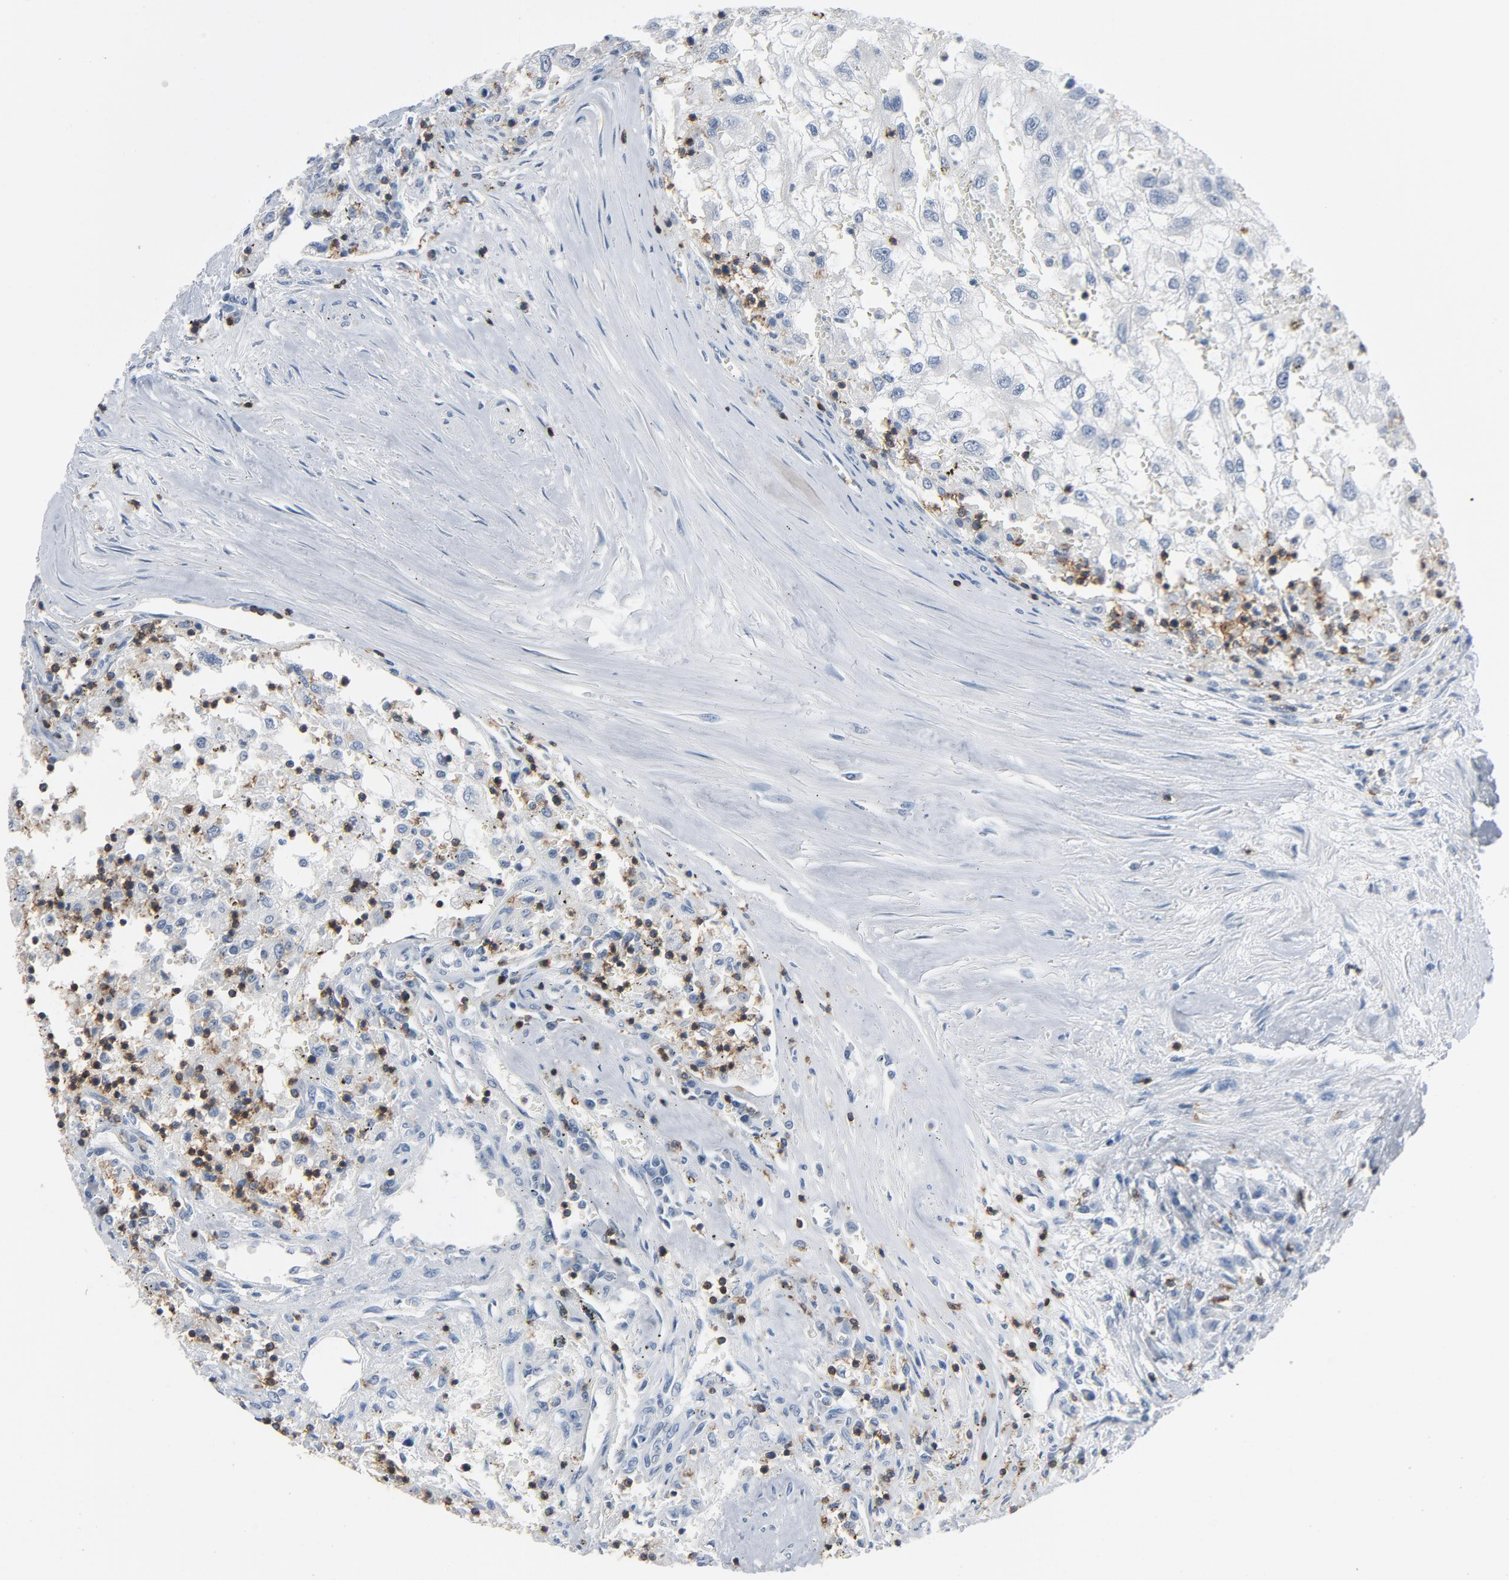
{"staining": {"intensity": "negative", "quantity": "none", "location": "none"}, "tissue": "renal cancer", "cell_type": "Tumor cells", "image_type": "cancer", "snomed": [{"axis": "morphology", "description": "Normal tissue, NOS"}, {"axis": "morphology", "description": "Adenocarcinoma, NOS"}, {"axis": "topography", "description": "Kidney"}], "caption": "The micrograph exhibits no significant expression in tumor cells of adenocarcinoma (renal).", "gene": "LCK", "patient": {"sex": "male", "age": 71}}